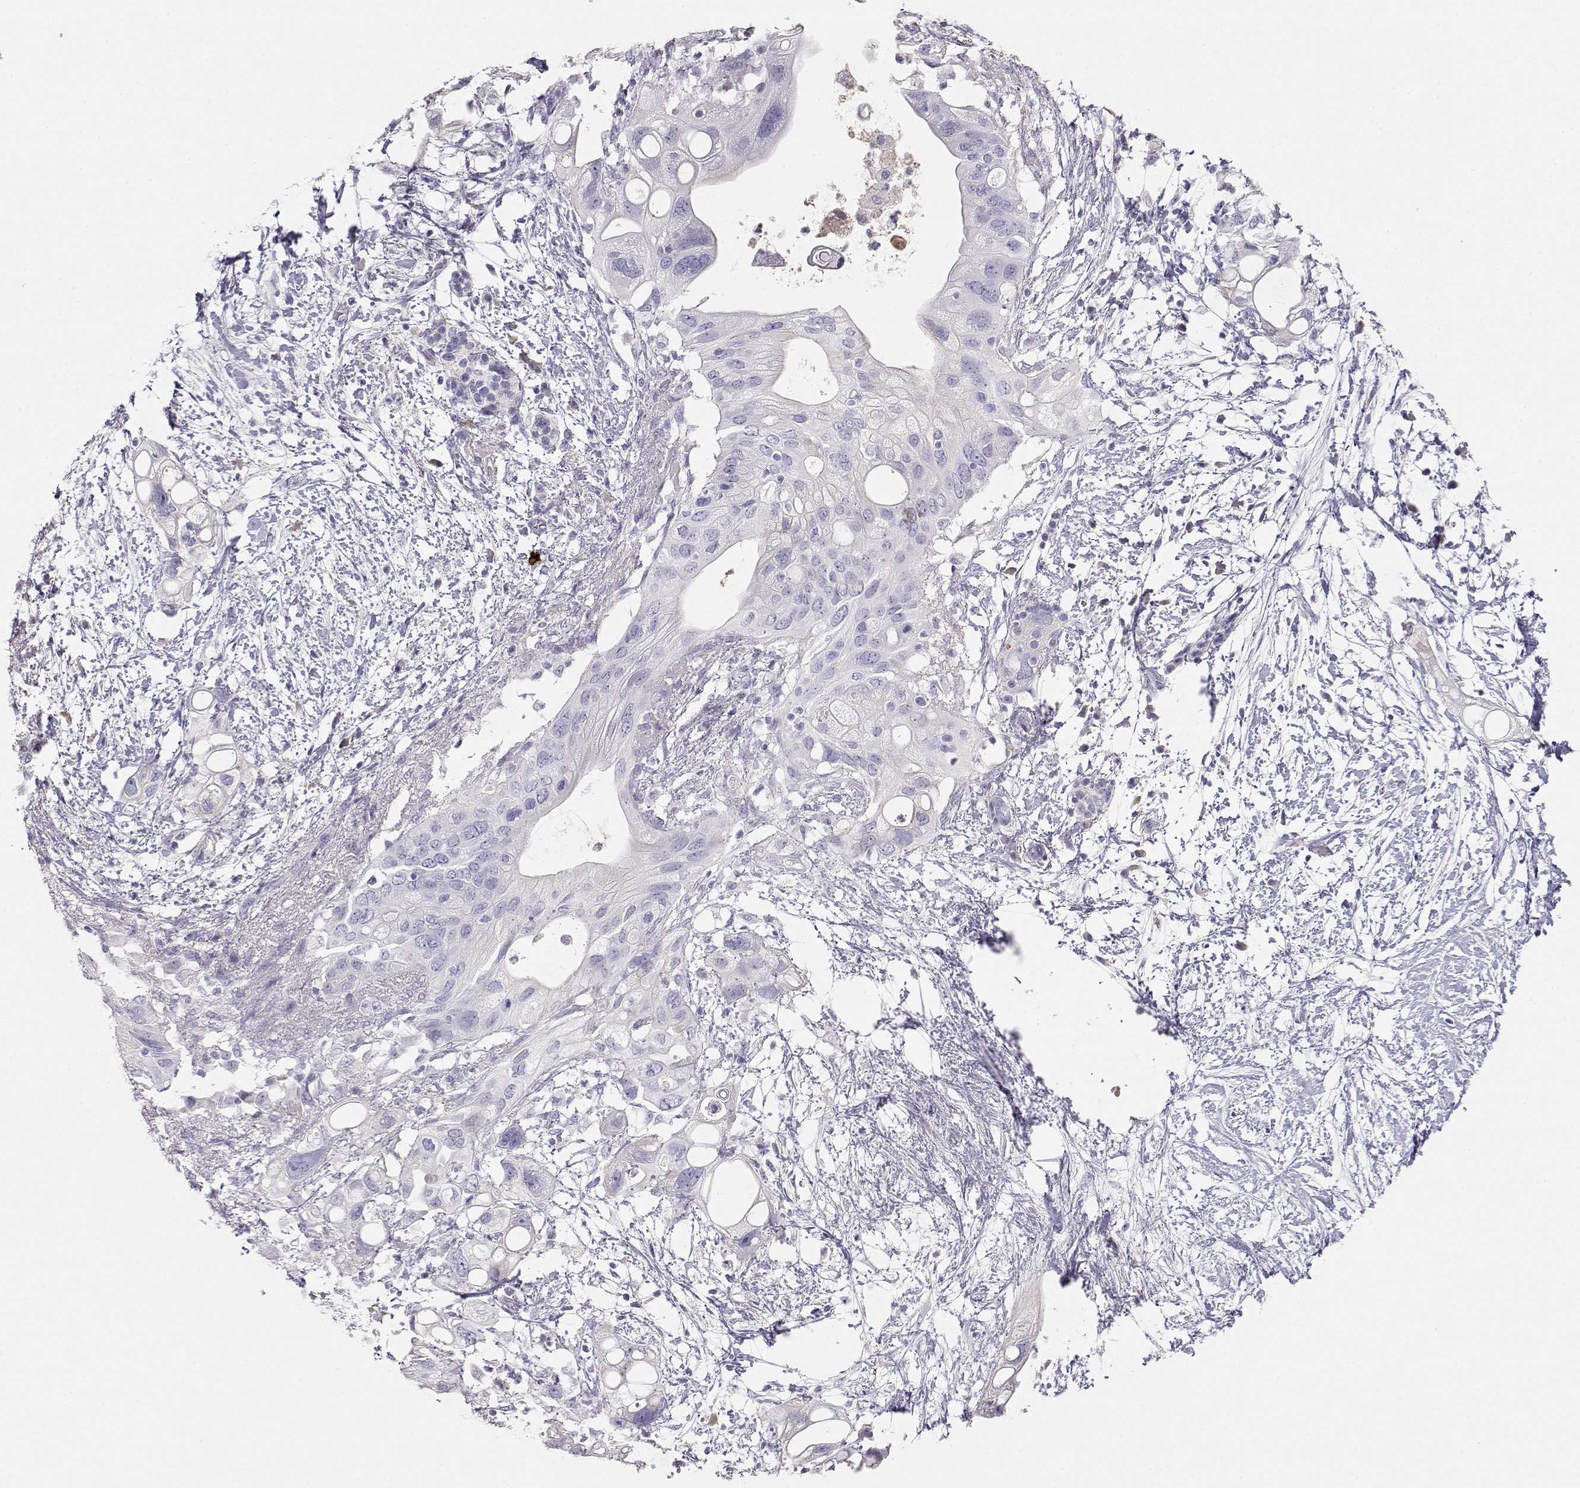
{"staining": {"intensity": "negative", "quantity": "none", "location": "none"}, "tissue": "pancreatic cancer", "cell_type": "Tumor cells", "image_type": "cancer", "snomed": [{"axis": "morphology", "description": "Adenocarcinoma, NOS"}, {"axis": "topography", "description": "Pancreas"}], "caption": "Pancreatic cancer stained for a protein using immunohistochemistry displays no staining tumor cells.", "gene": "GPR174", "patient": {"sex": "female", "age": 72}}